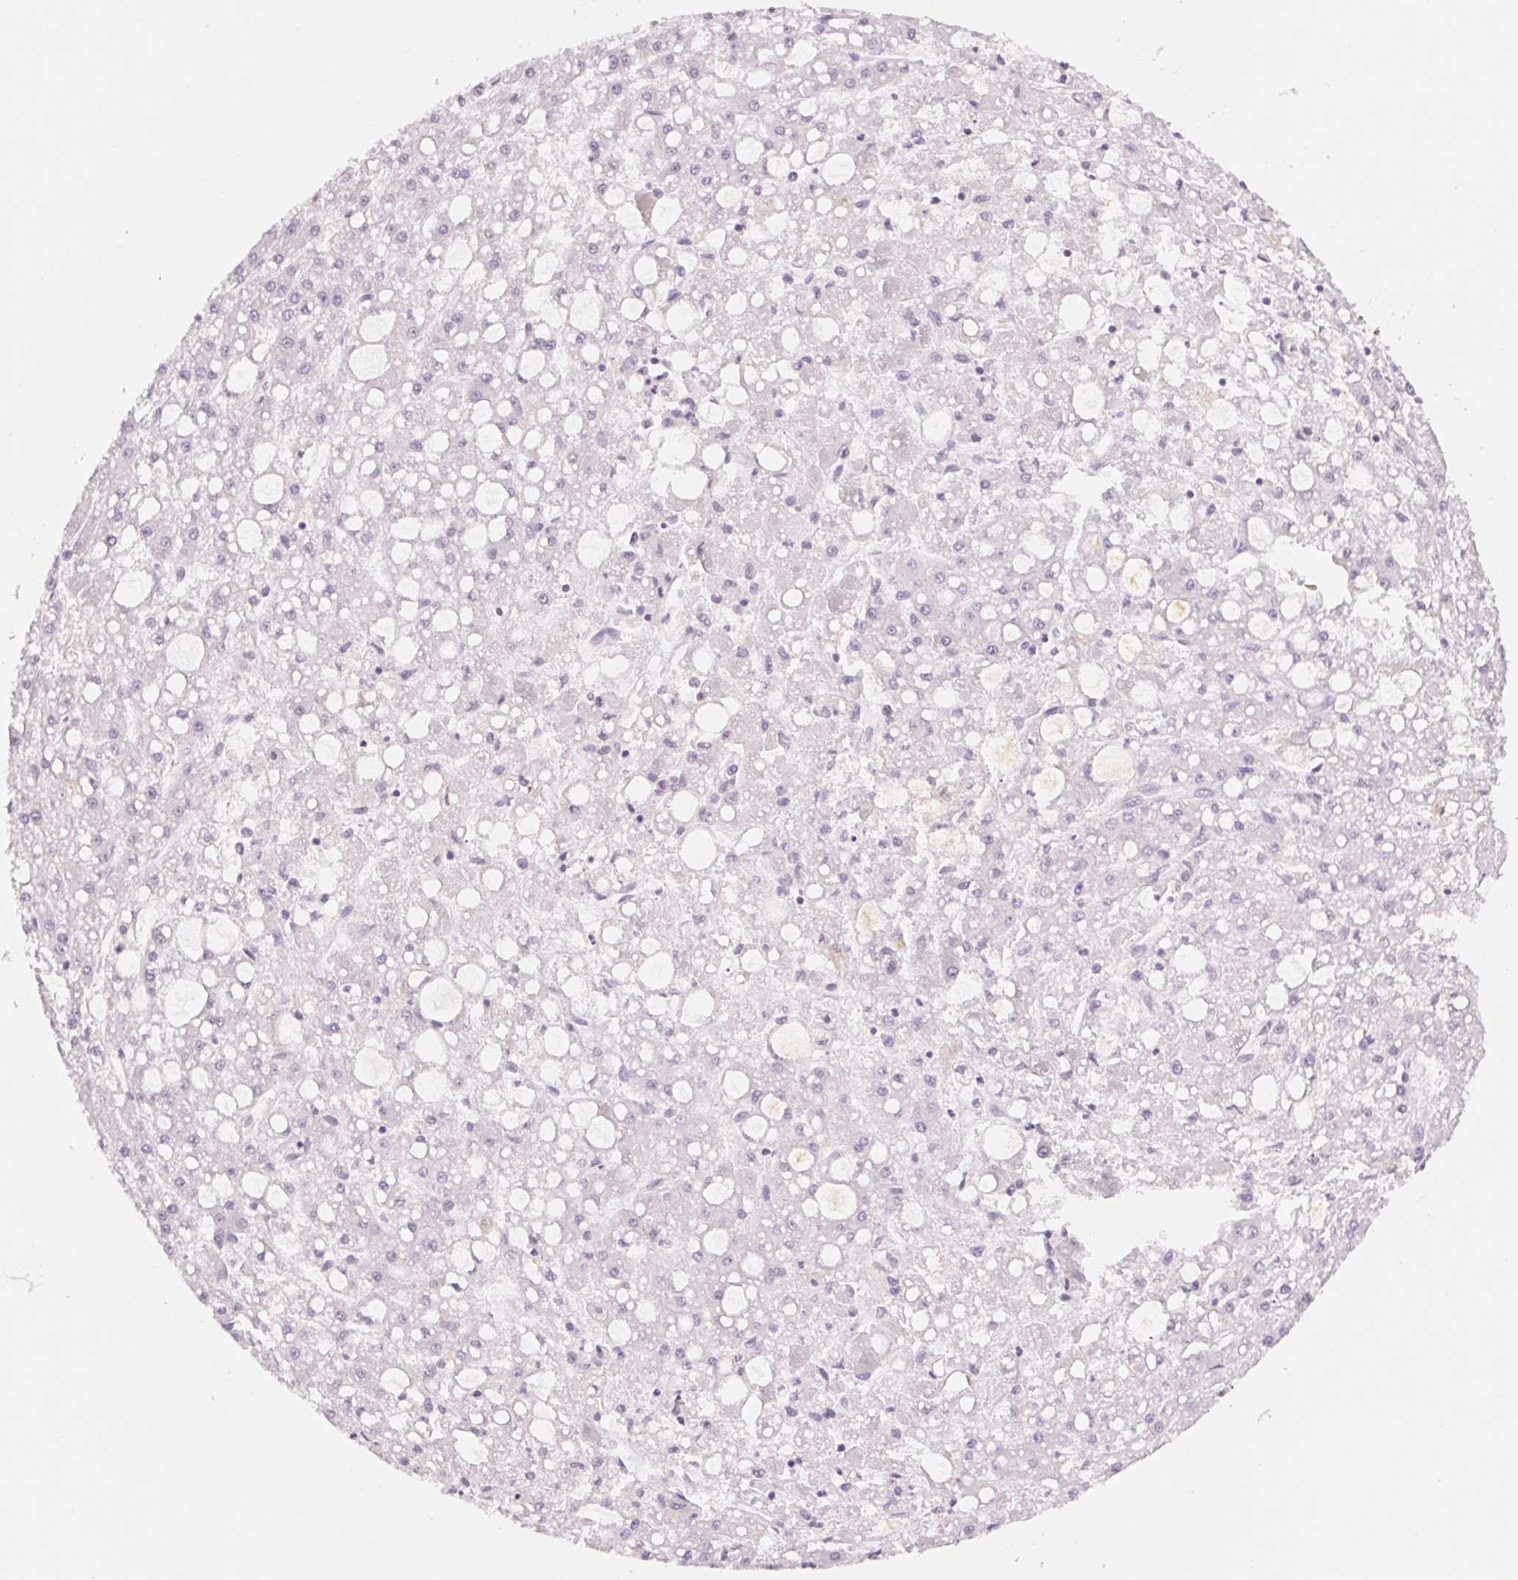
{"staining": {"intensity": "negative", "quantity": "none", "location": "none"}, "tissue": "liver cancer", "cell_type": "Tumor cells", "image_type": "cancer", "snomed": [{"axis": "morphology", "description": "Carcinoma, Hepatocellular, NOS"}, {"axis": "topography", "description": "Liver"}], "caption": "This is an immunohistochemistry (IHC) micrograph of human liver cancer (hepatocellular carcinoma). There is no staining in tumor cells.", "gene": "MPO", "patient": {"sex": "male", "age": 67}}